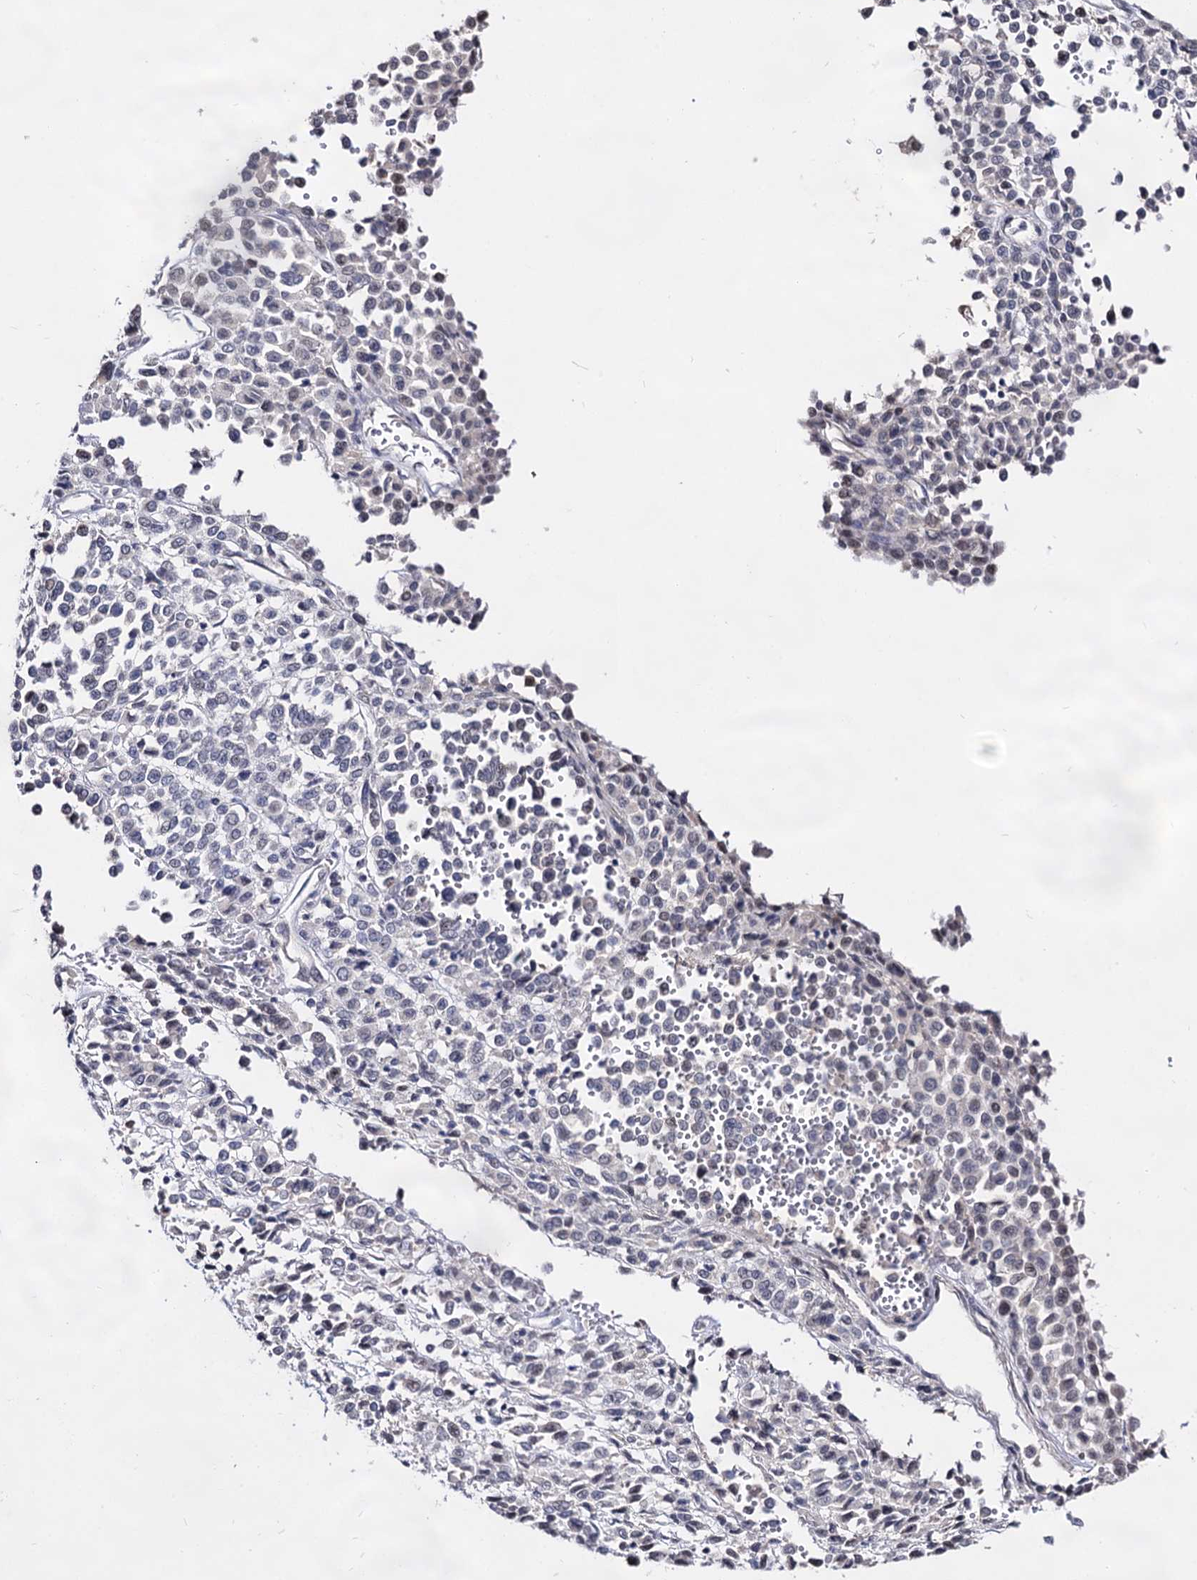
{"staining": {"intensity": "negative", "quantity": "none", "location": "none"}, "tissue": "melanoma", "cell_type": "Tumor cells", "image_type": "cancer", "snomed": [{"axis": "morphology", "description": "Malignant melanoma, Metastatic site"}, {"axis": "topography", "description": "Pancreas"}], "caption": "This micrograph is of malignant melanoma (metastatic site) stained with immunohistochemistry (IHC) to label a protein in brown with the nuclei are counter-stained blue. There is no expression in tumor cells.", "gene": "ARFIP2", "patient": {"sex": "female", "age": 30}}